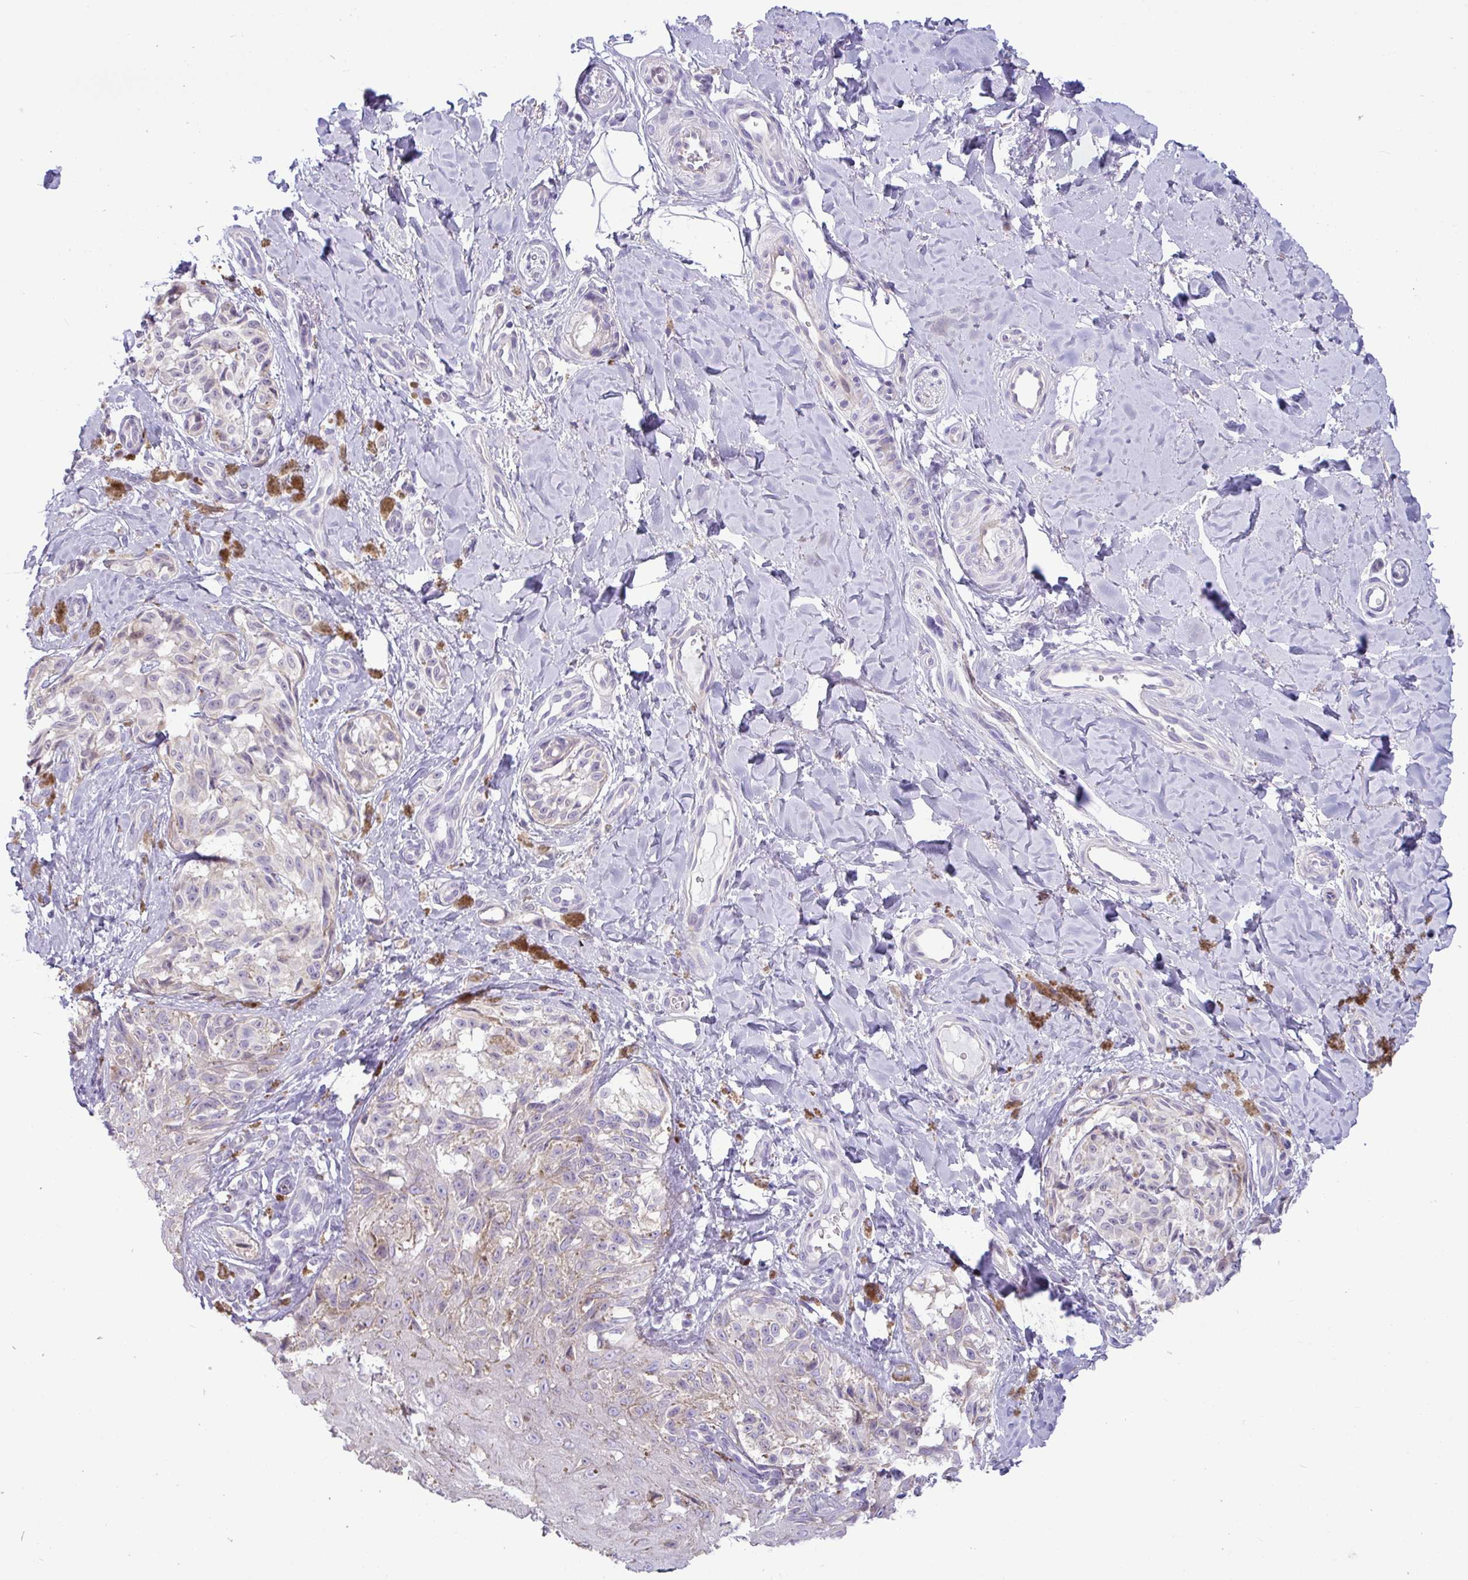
{"staining": {"intensity": "negative", "quantity": "none", "location": "none"}, "tissue": "melanoma", "cell_type": "Tumor cells", "image_type": "cancer", "snomed": [{"axis": "morphology", "description": "Malignant melanoma, NOS"}, {"axis": "topography", "description": "Skin"}], "caption": "Tumor cells are negative for brown protein staining in malignant melanoma. The staining was performed using DAB to visualize the protein expression in brown, while the nuclei were stained in blue with hematoxylin (Magnification: 20x).", "gene": "IRGC", "patient": {"sex": "female", "age": 65}}